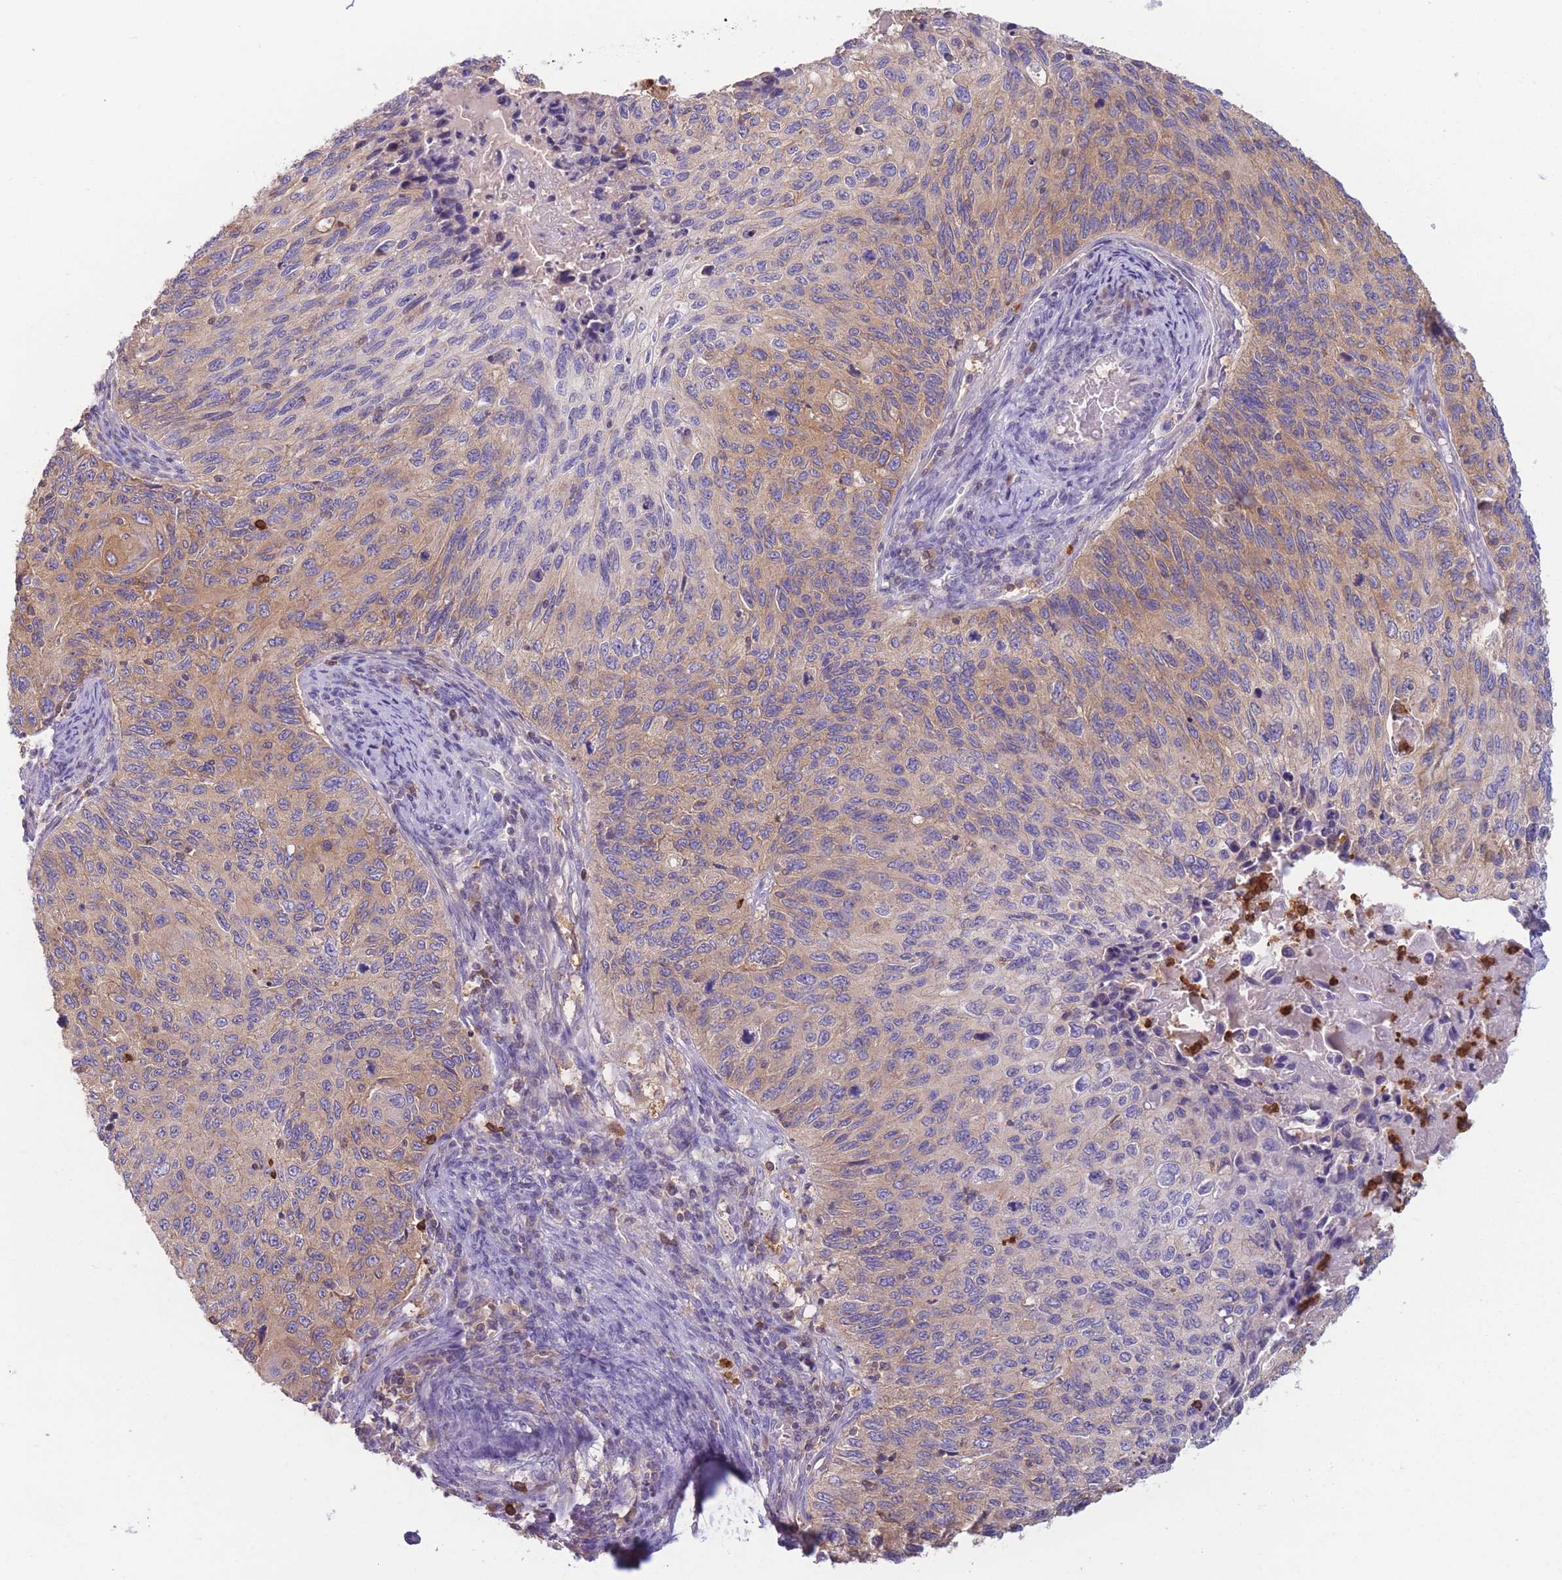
{"staining": {"intensity": "moderate", "quantity": "25%-75%", "location": "cytoplasmic/membranous"}, "tissue": "cervical cancer", "cell_type": "Tumor cells", "image_type": "cancer", "snomed": [{"axis": "morphology", "description": "Squamous cell carcinoma, NOS"}, {"axis": "topography", "description": "Cervix"}], "caption": "There is medium levels of moderate cytoplasmic/membranous positivity in tumor cells of cervical squamous cell carcinoma, as demonstrated by immunohistochemical staining (brown color).", "gene": "ST3GAL4", "patient": {"sex": "female", "age": 70}}